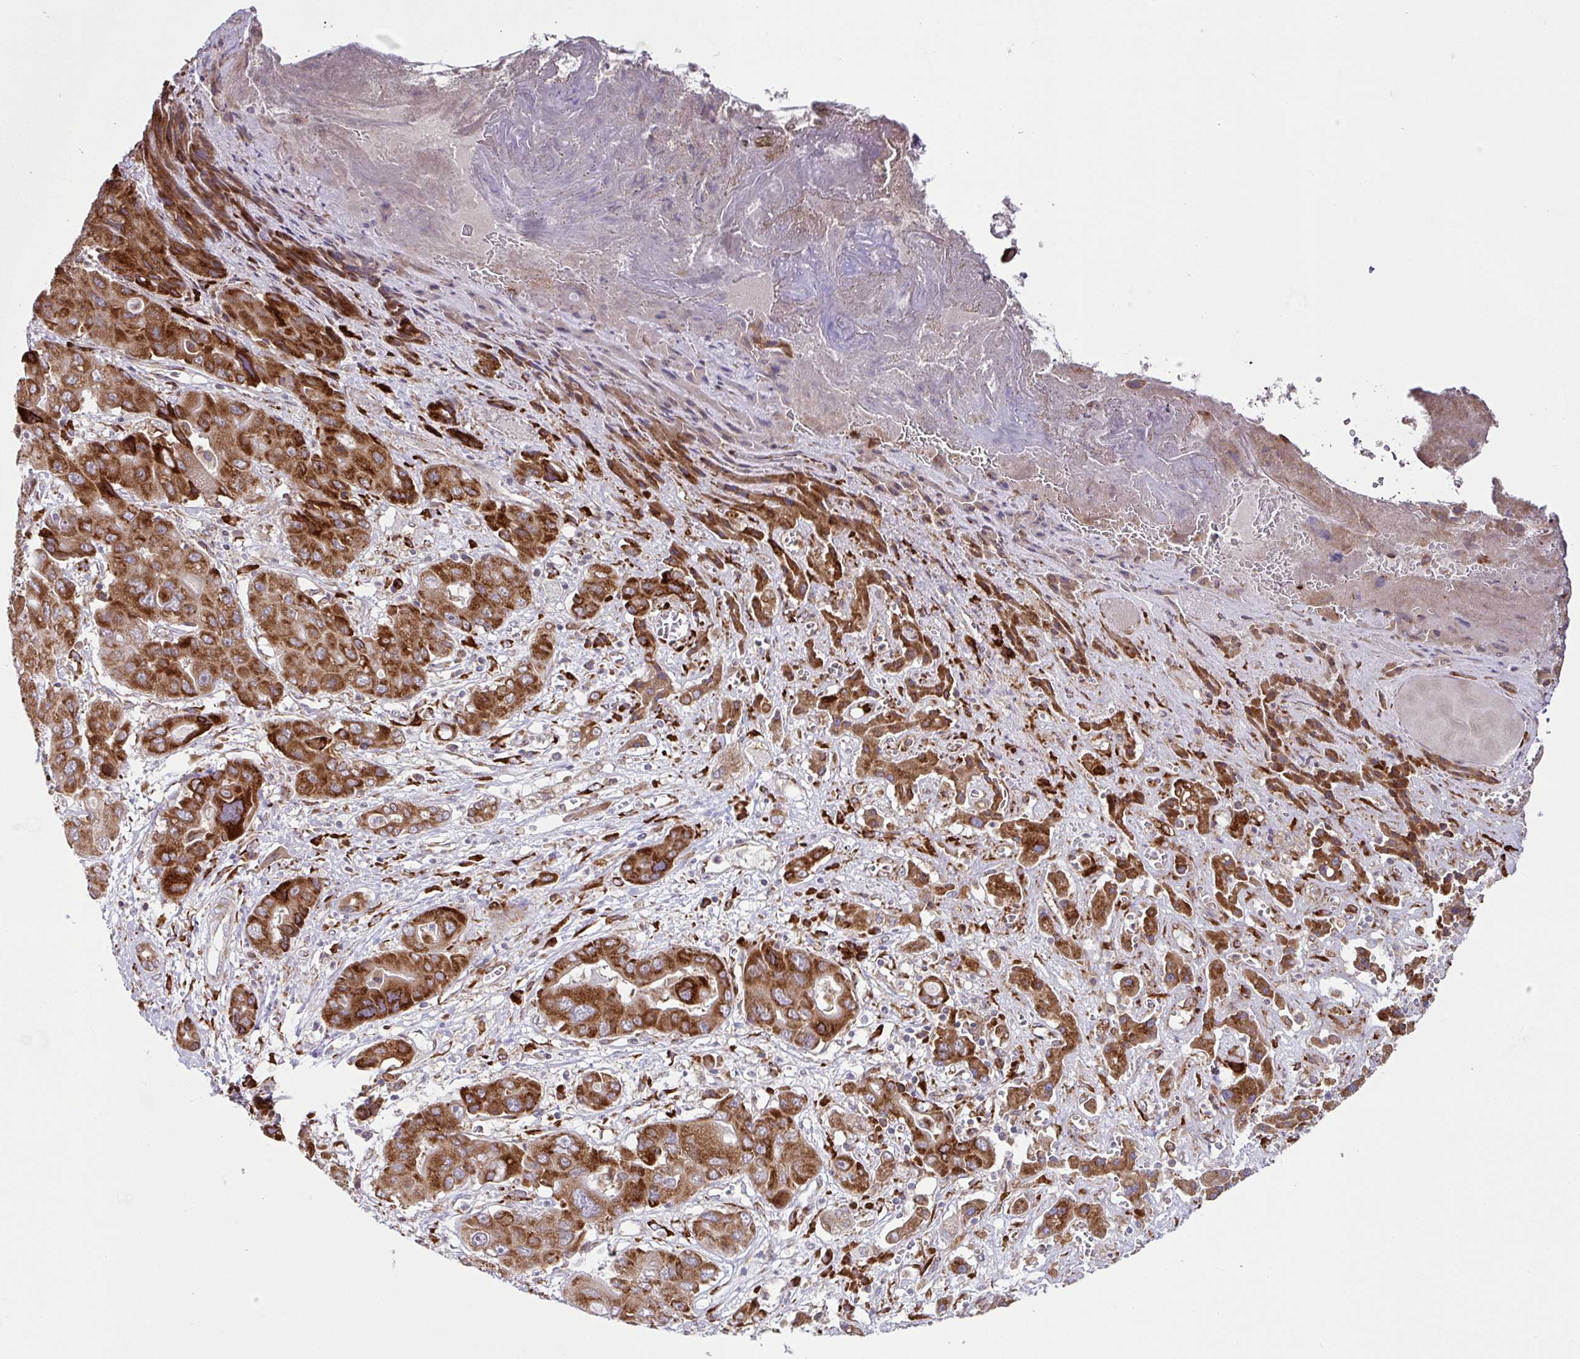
{"staining": {"intensity": "strong", "quantity": ">75%", "location": "cytoplasmic/membranous"}, "tissue": "liver cancer", "cell_type": "Tumor cells", "image_type": "cancer", "snomed": [{"axis": "morphology", "description": "Cholangiocarcinoma"}, {"axis": "topography", "description": "Liver"}], "caption": "Protein expression analysis of human liver cancer reveals strong cytoplasmic/membranous staining in about >75% of tumor cells.", "gene": "SLC39A7", "patient": {"sex": "male", "age": 67}}